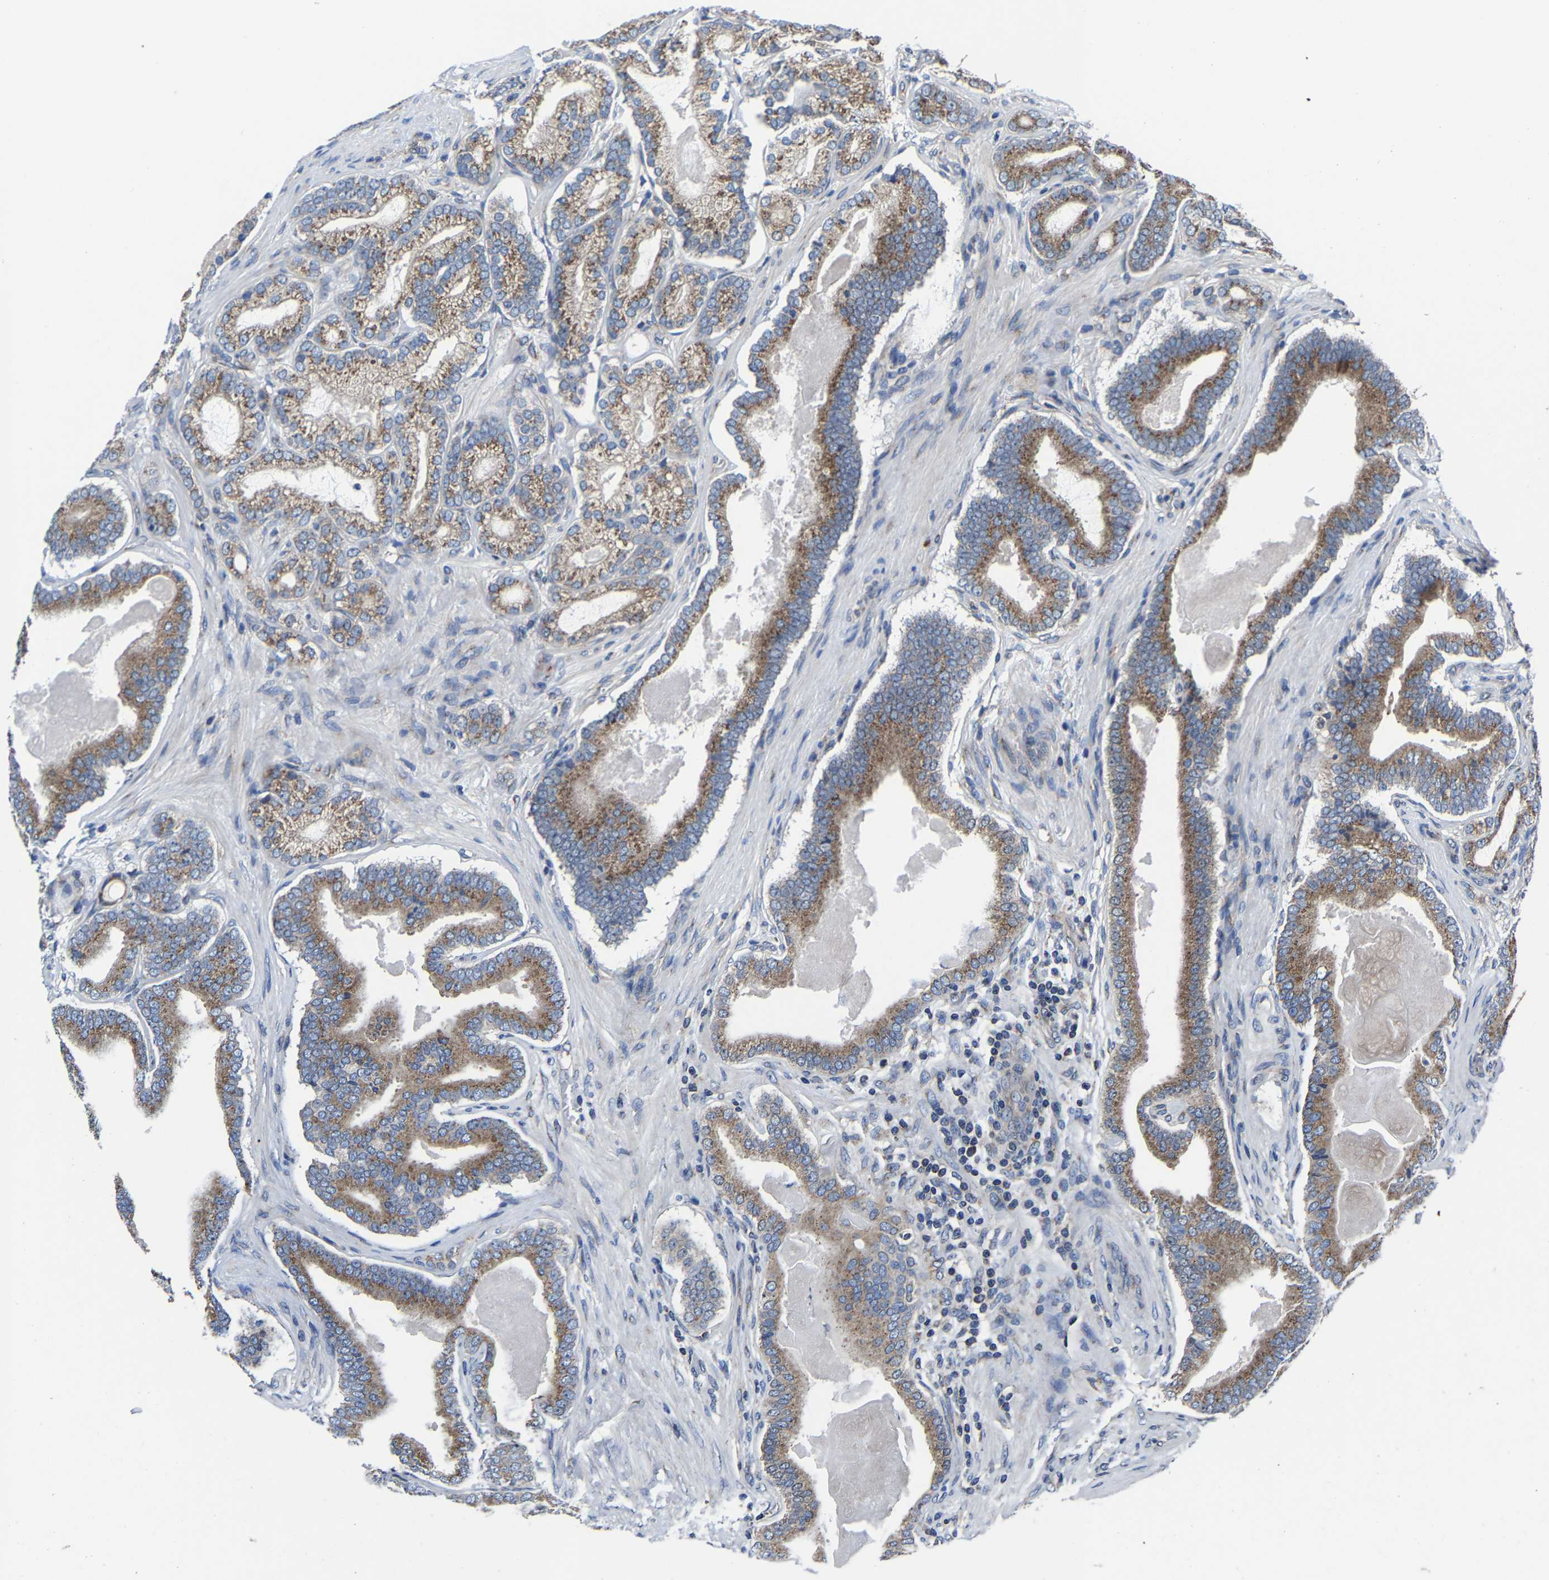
{"staining": {"intensity": "moderate", "quantity": ">75%", "location": "cytoplasmic/membranous"}, "tissue": "prostate cancer", "cell_type": "Tumor cells", "image_type": "cancer", "snomed": [{"axis": "morphology", "description": "Adenocarcinoma, High grade"}, {"axis": "topography", "description": "Prostate"}], "caption": "Protein analysis of prostate cancer (adenocarcinoma (high-grade)) tissue displays moderate cytoplasmic/membranous expression in about >75% of tumor cells. The staining is performed using DAB (3,3'-diaminobenzidine) brown chromogen to label protein expression. The nuclei are counter-stained blue using hematoxylin.", "gene": "EBAG9", "patient": {"sex": "male", "age": 60}}